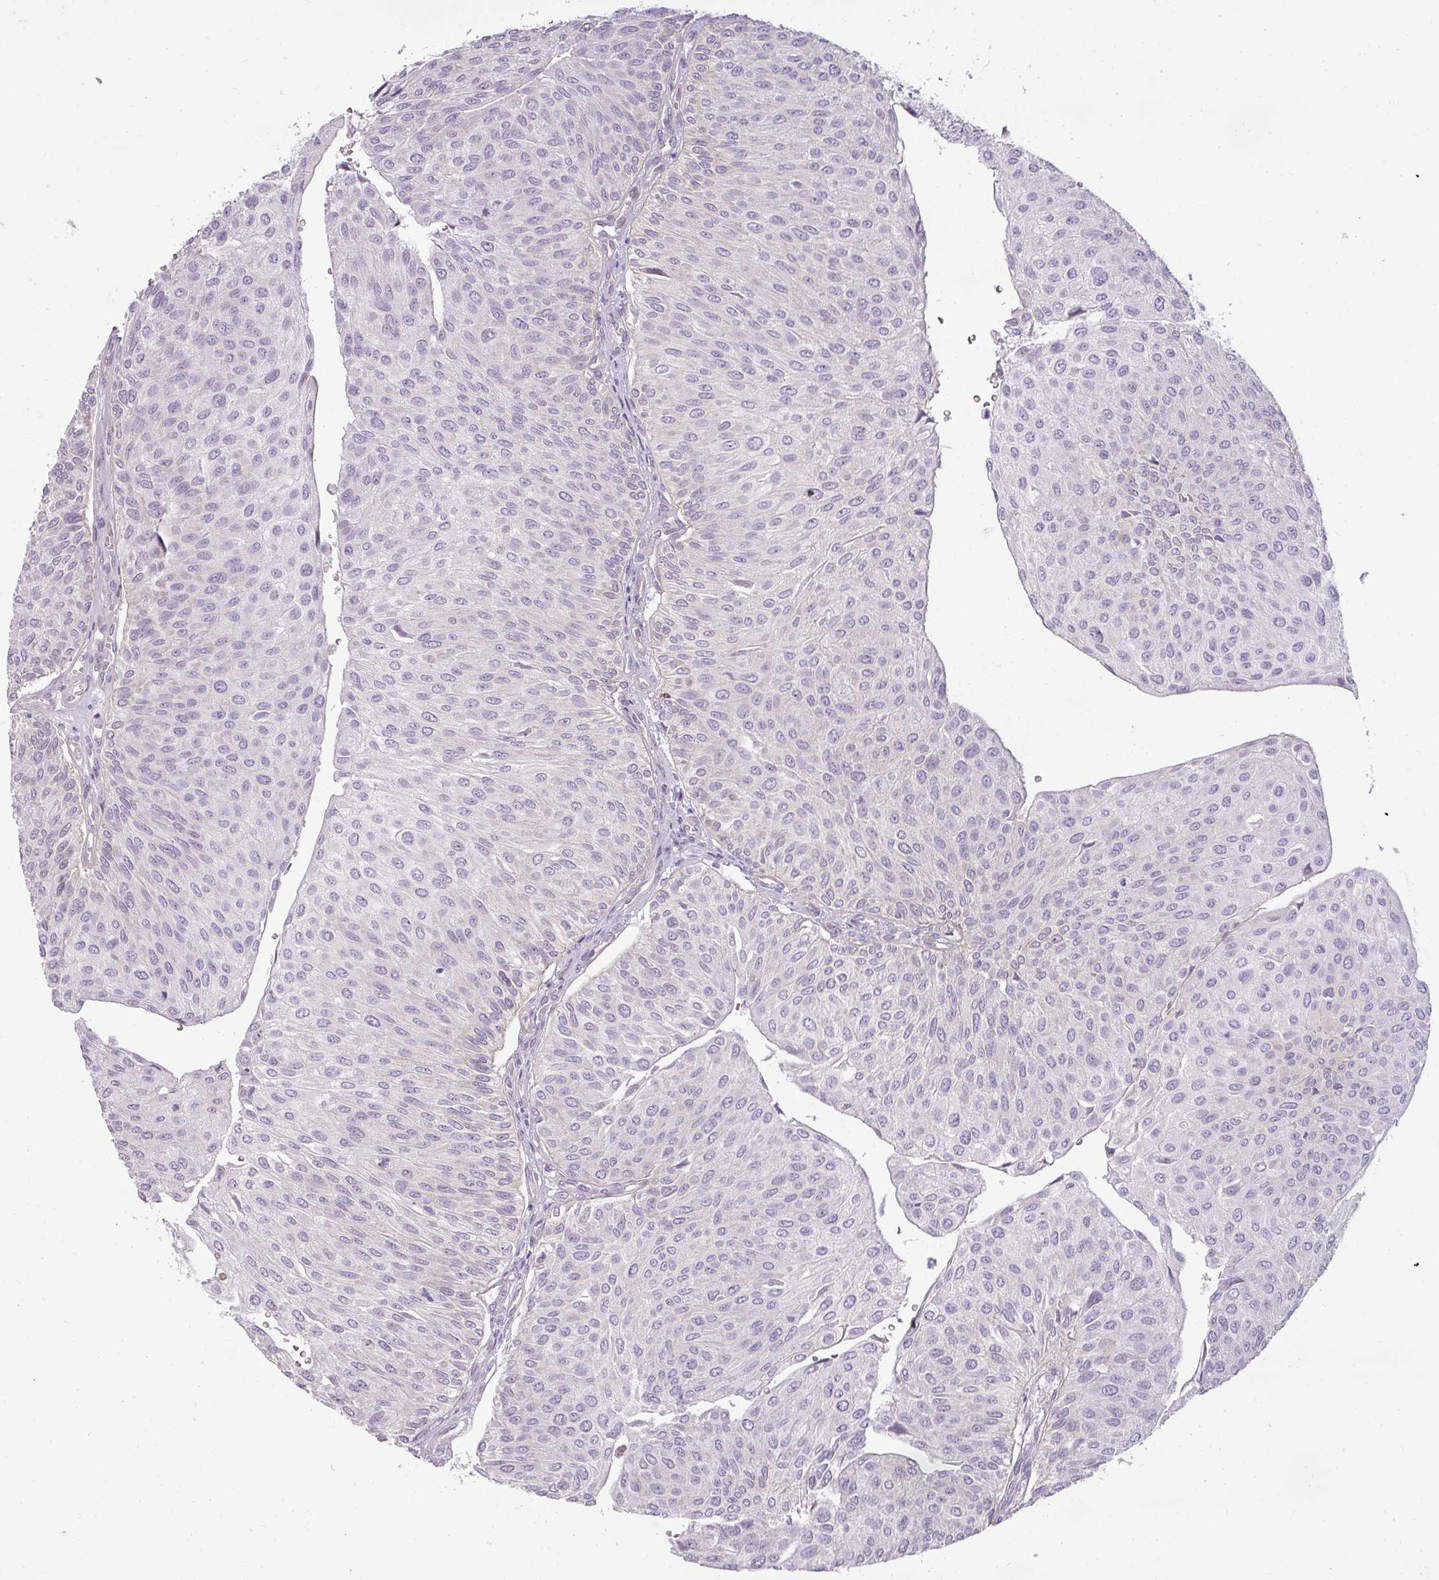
{"staining": {"intensity": "negative", "quantity": "none", "location": "none"}, "tissue": "urothelial cancer", "cell_type": "Tumor cells", "image_type": "cancer", "snomed": [{"axis": "morphology", "description": "Urothelial carcinoma, NOS"}, {"axis": "topography", "description": "Urinary bladder"}], "caption": "Photomicrograph shows no protein positivity in tumor cells of urothelial cancer tissue.", "gene": "ASB1", "patient": {"sex": "male", "age": 67}}